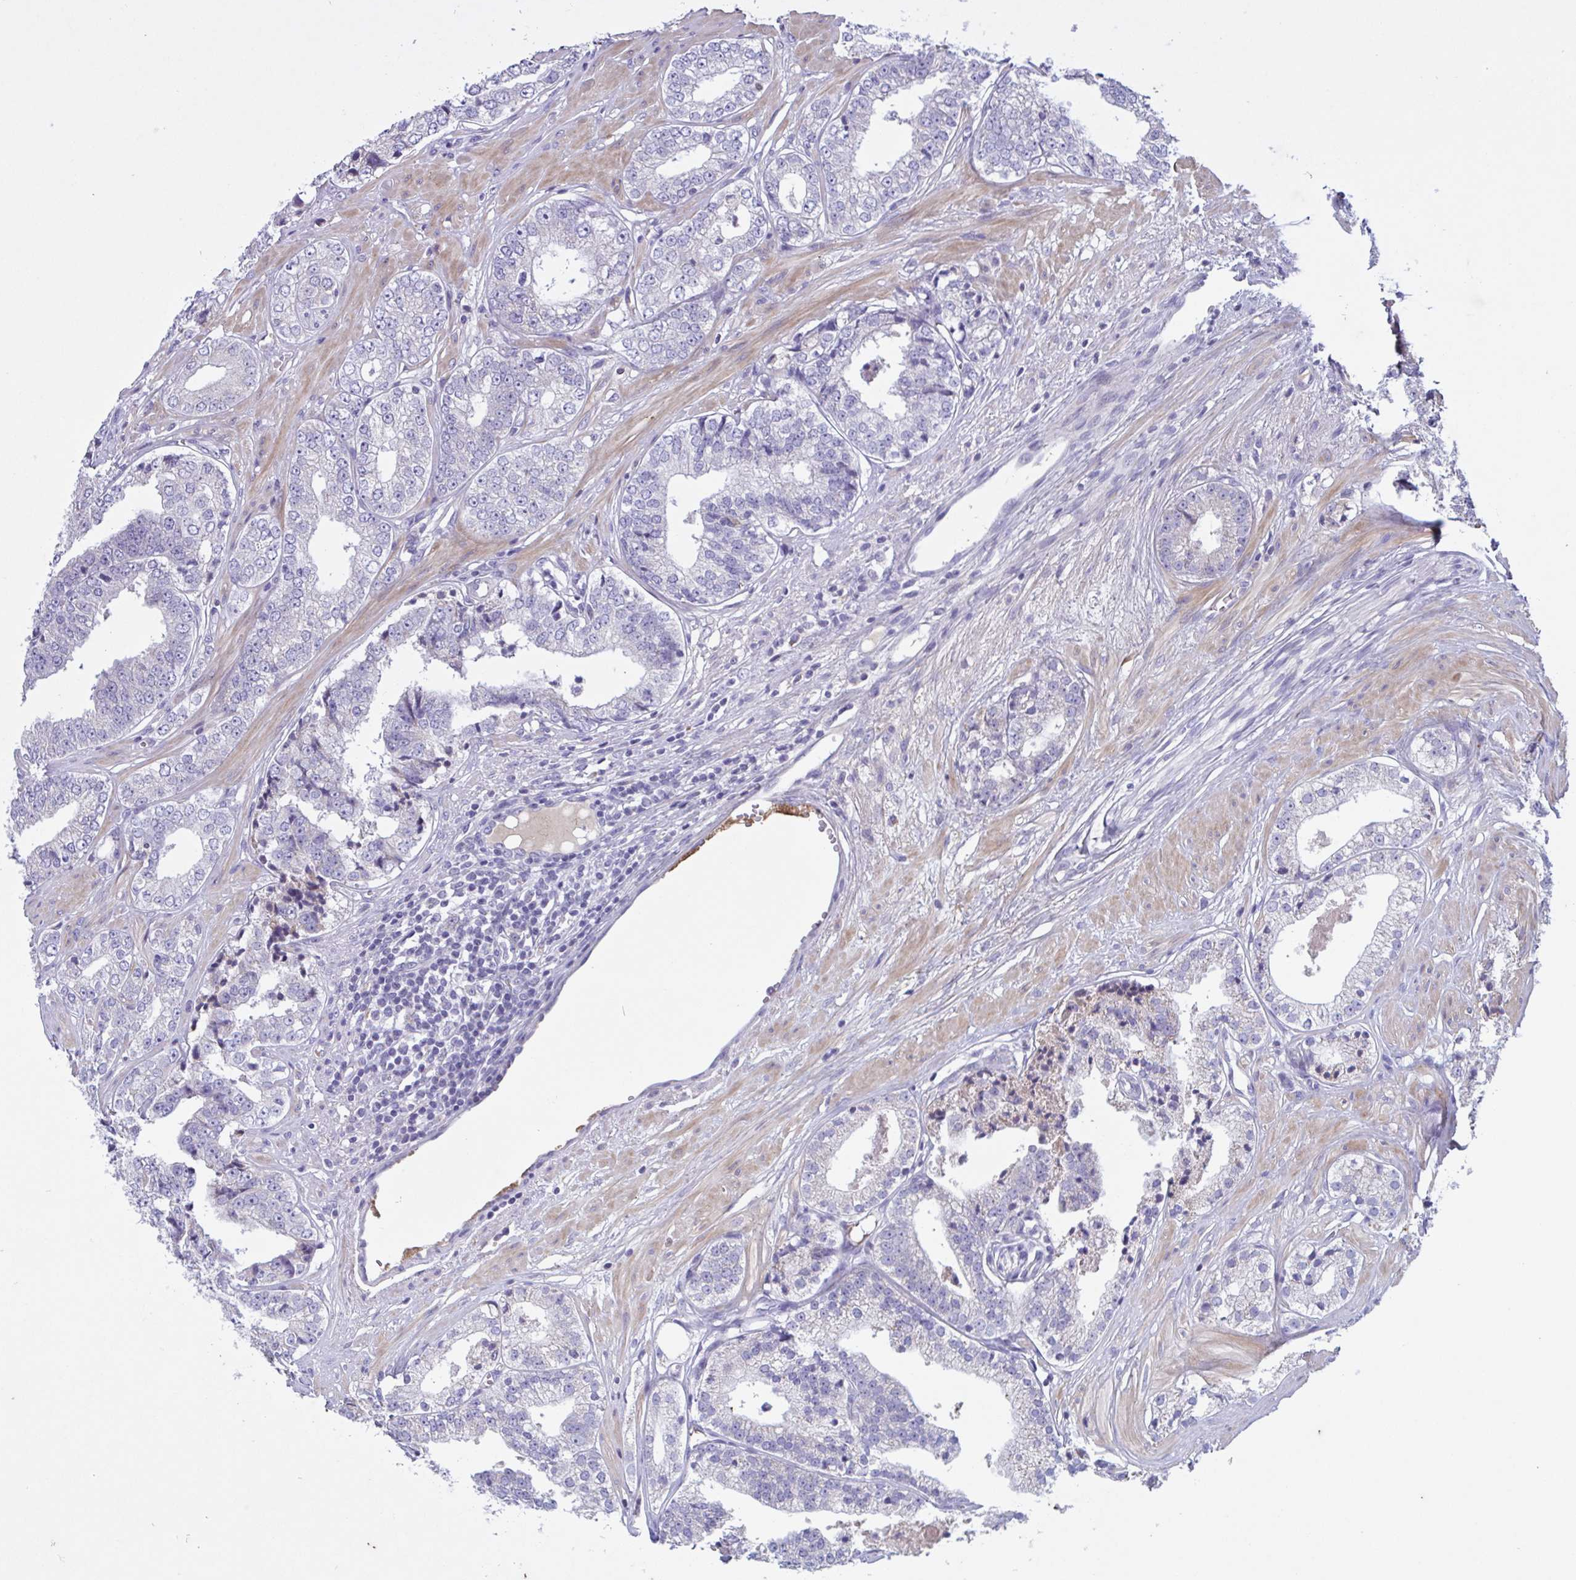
{"staining": {"intensity": "negative", "quantity": "none", "location": "none"}, "tissue": "prostate cancer", "cell_type": "Tumor cells", "image_type": "cancer", "snomed": [{"axis": "morphology", "description": "Adenocarcinoma, Low grade"}, {"axis": "topography", "description": "Prostate"}], "caption": "The IHC histopathology image has no significant staining in tumor cells of prostate cancer tissue. (Stains: DAB (3,3'-diaminobenzidine) IHC with hematoxylin counter stain, Microscopy: brightfield microscopy at high magnification).", "gene": "F13B", "patient": {"sex": "male", "age": 60}}